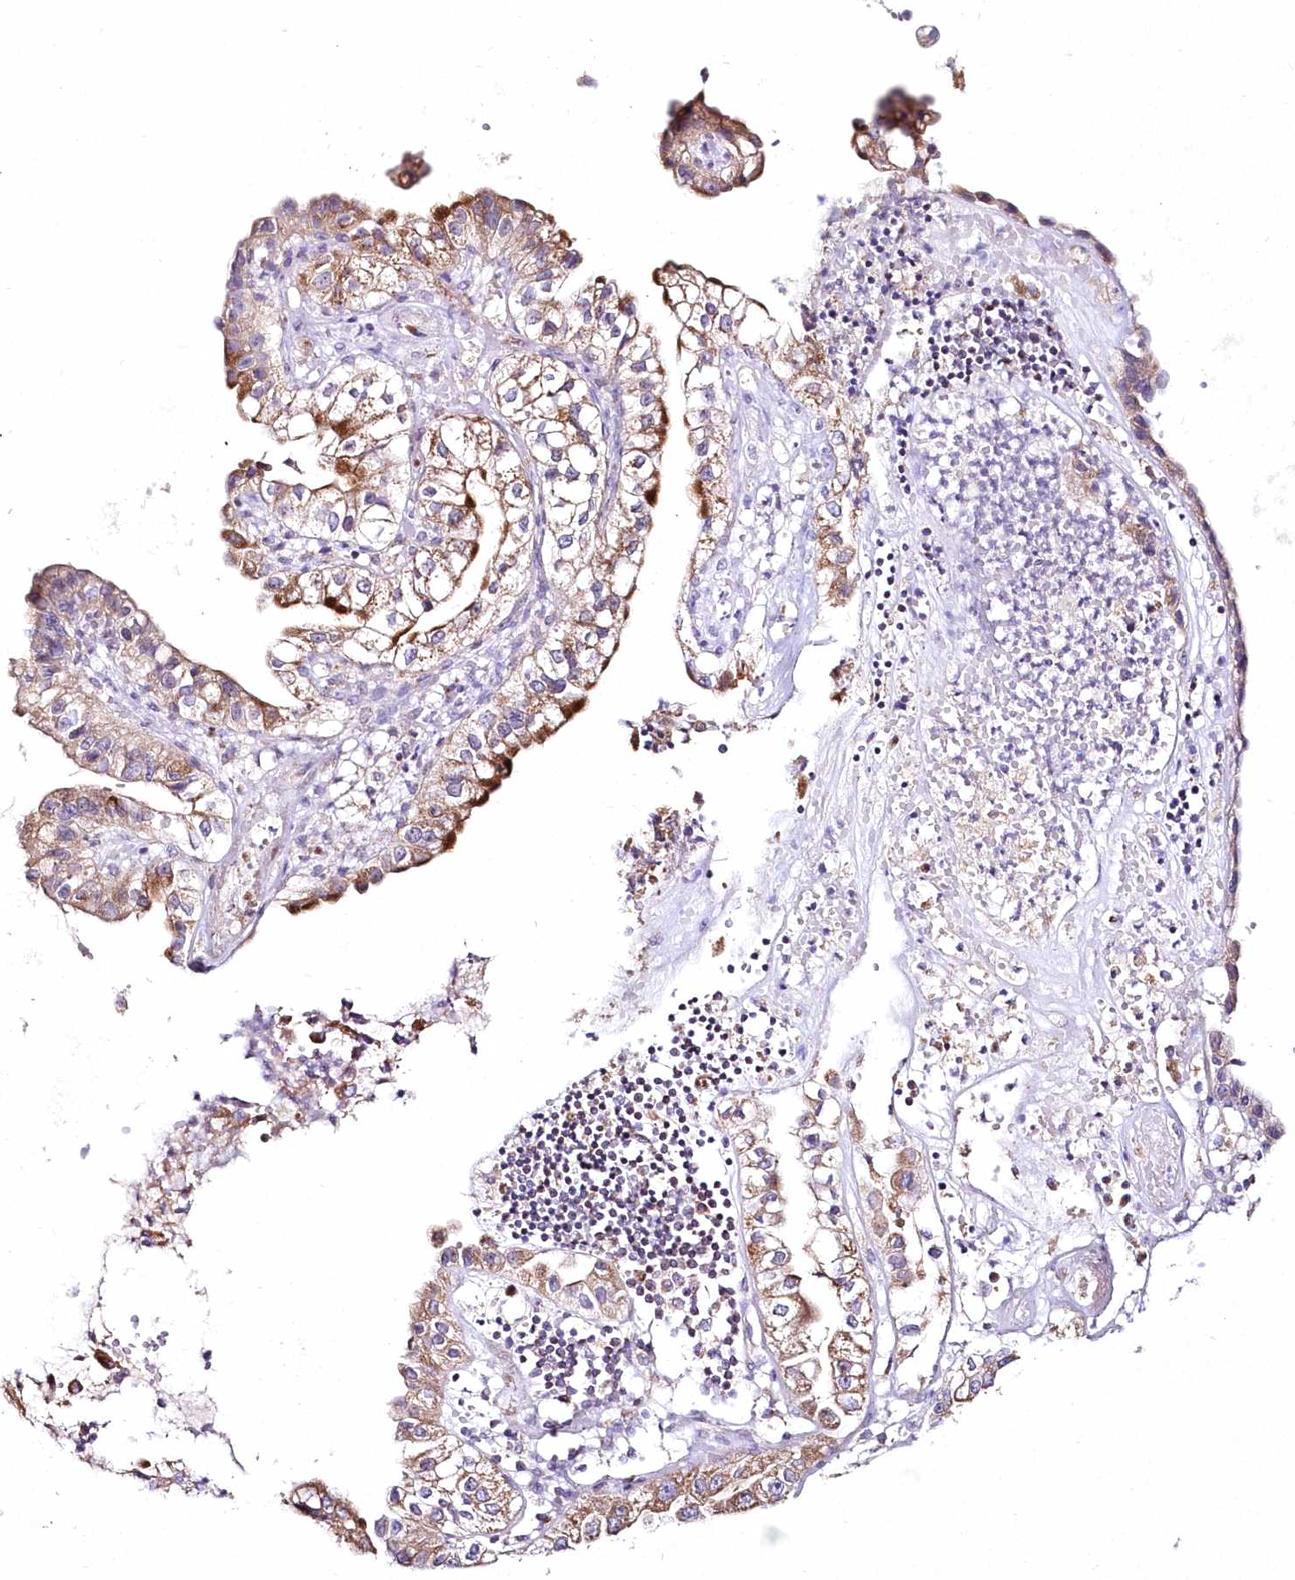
{"staining": {"intensity": "moderate", "quantity": ">75%", "location": "cytoplasmic/membranous"}, "tissue": "liver cancer", "cell_type": "Tumor cells", "image_type": "cancer", "snomed": [{"axis": "morphology", "description": "Cholangiocarcinoma"}, {"axis": "topography", "description": "Liver"}], "caption": "Liver cancer (cholangiocarcinoma) stained with a brown dye displays moderate cytoplasmic/membranous positive expression in approximately >75% of tumor cells.", "gene": "DNA2", "patient": {"sex": "female", "age": 79}}